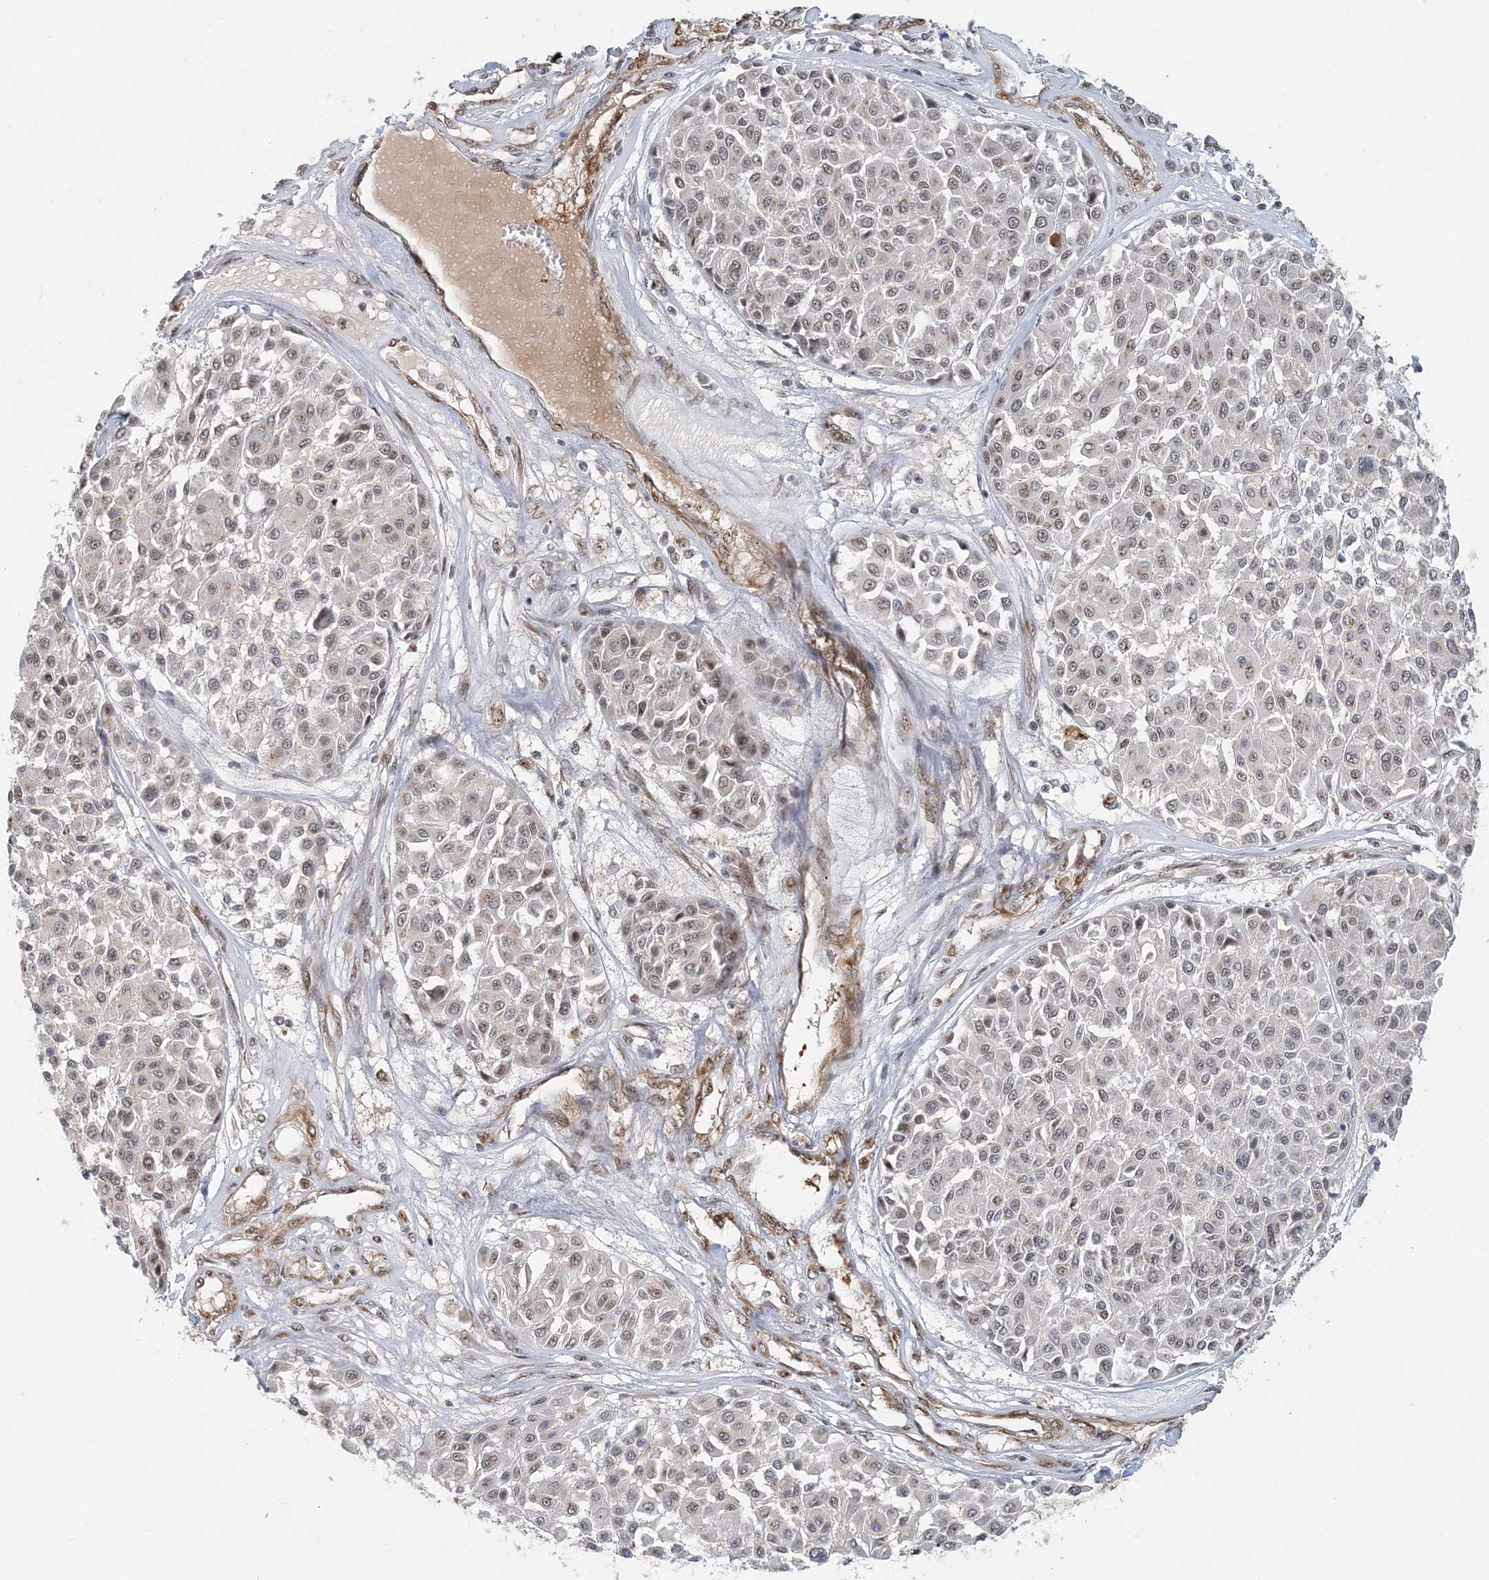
{"staining": {"intensity": "weak", "quantity": "<25%", "location": "nuclear"}, "tissue": "melanoma", "cell_type": "Tumor cells", "image_type": "cancer", "snomed": [{"axis": "morphology", "description": "Malignant melanoma, Metastatic site"}, {"axis": "topography", "description": "Soft tissue"}], "caption": "An immunohistochemistry micrograph of melanoma is shown. There is no staining in tumor cells of melanoma.", "gene": "PLRG1", "patient": {"sex": "male", "age": 41}}